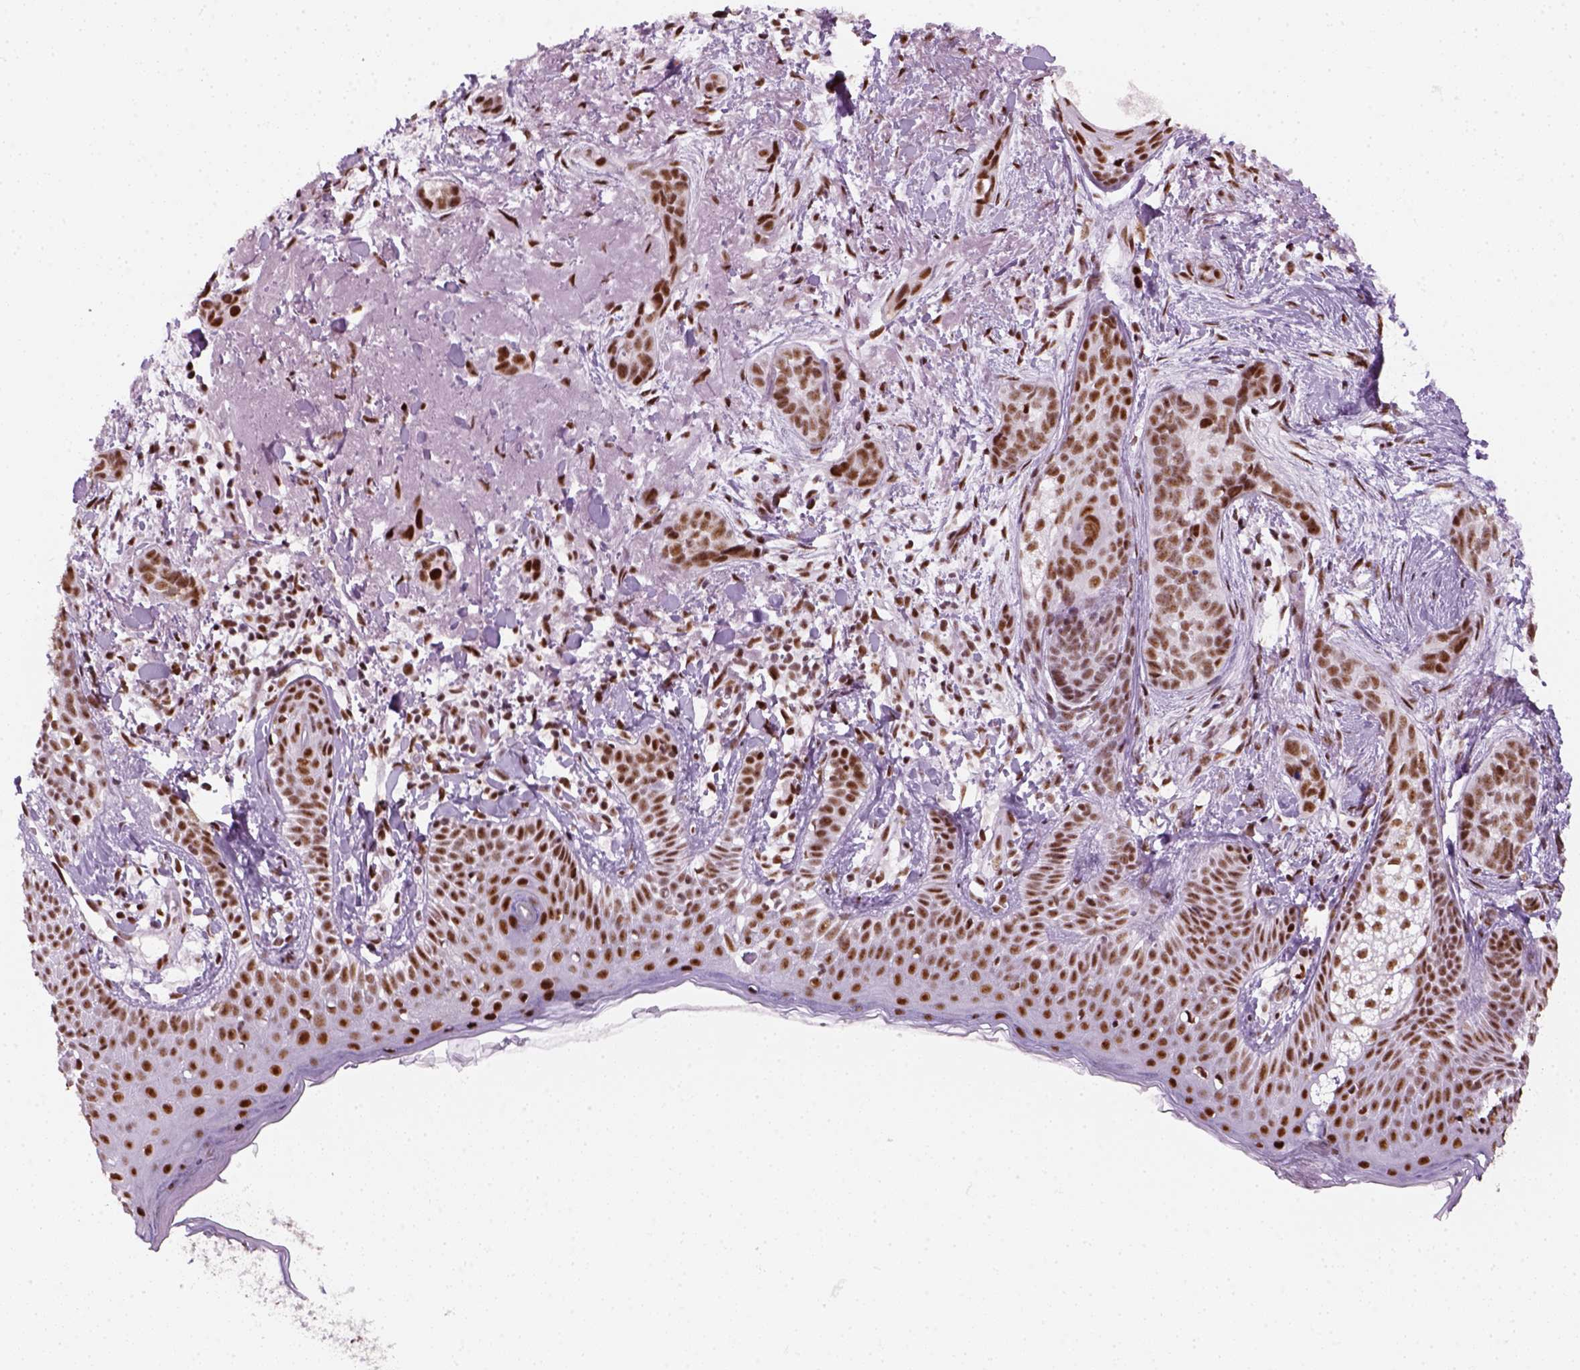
{"staining": {"intensity": "moderate", "quantity": ">75%", "location": "nuclear"}, "tissue": "skin cancer", "cell_type": "Tumor cells", "image_type": "cancer", "snomed": [{"axis": "morphology", "description": "Basal cell carcinoma"}, {"axis": "topography", "description": "Skin"}], "caption": "An immunohistochemistry photomicrograph of tumor tissue is shown. Protein staining in brown labels moderate nuclear positivity in skin basal cell carcinoma within tumor cells.", "gene": "GTF2F1", "patient": {"sex": "male", "age": 87}}